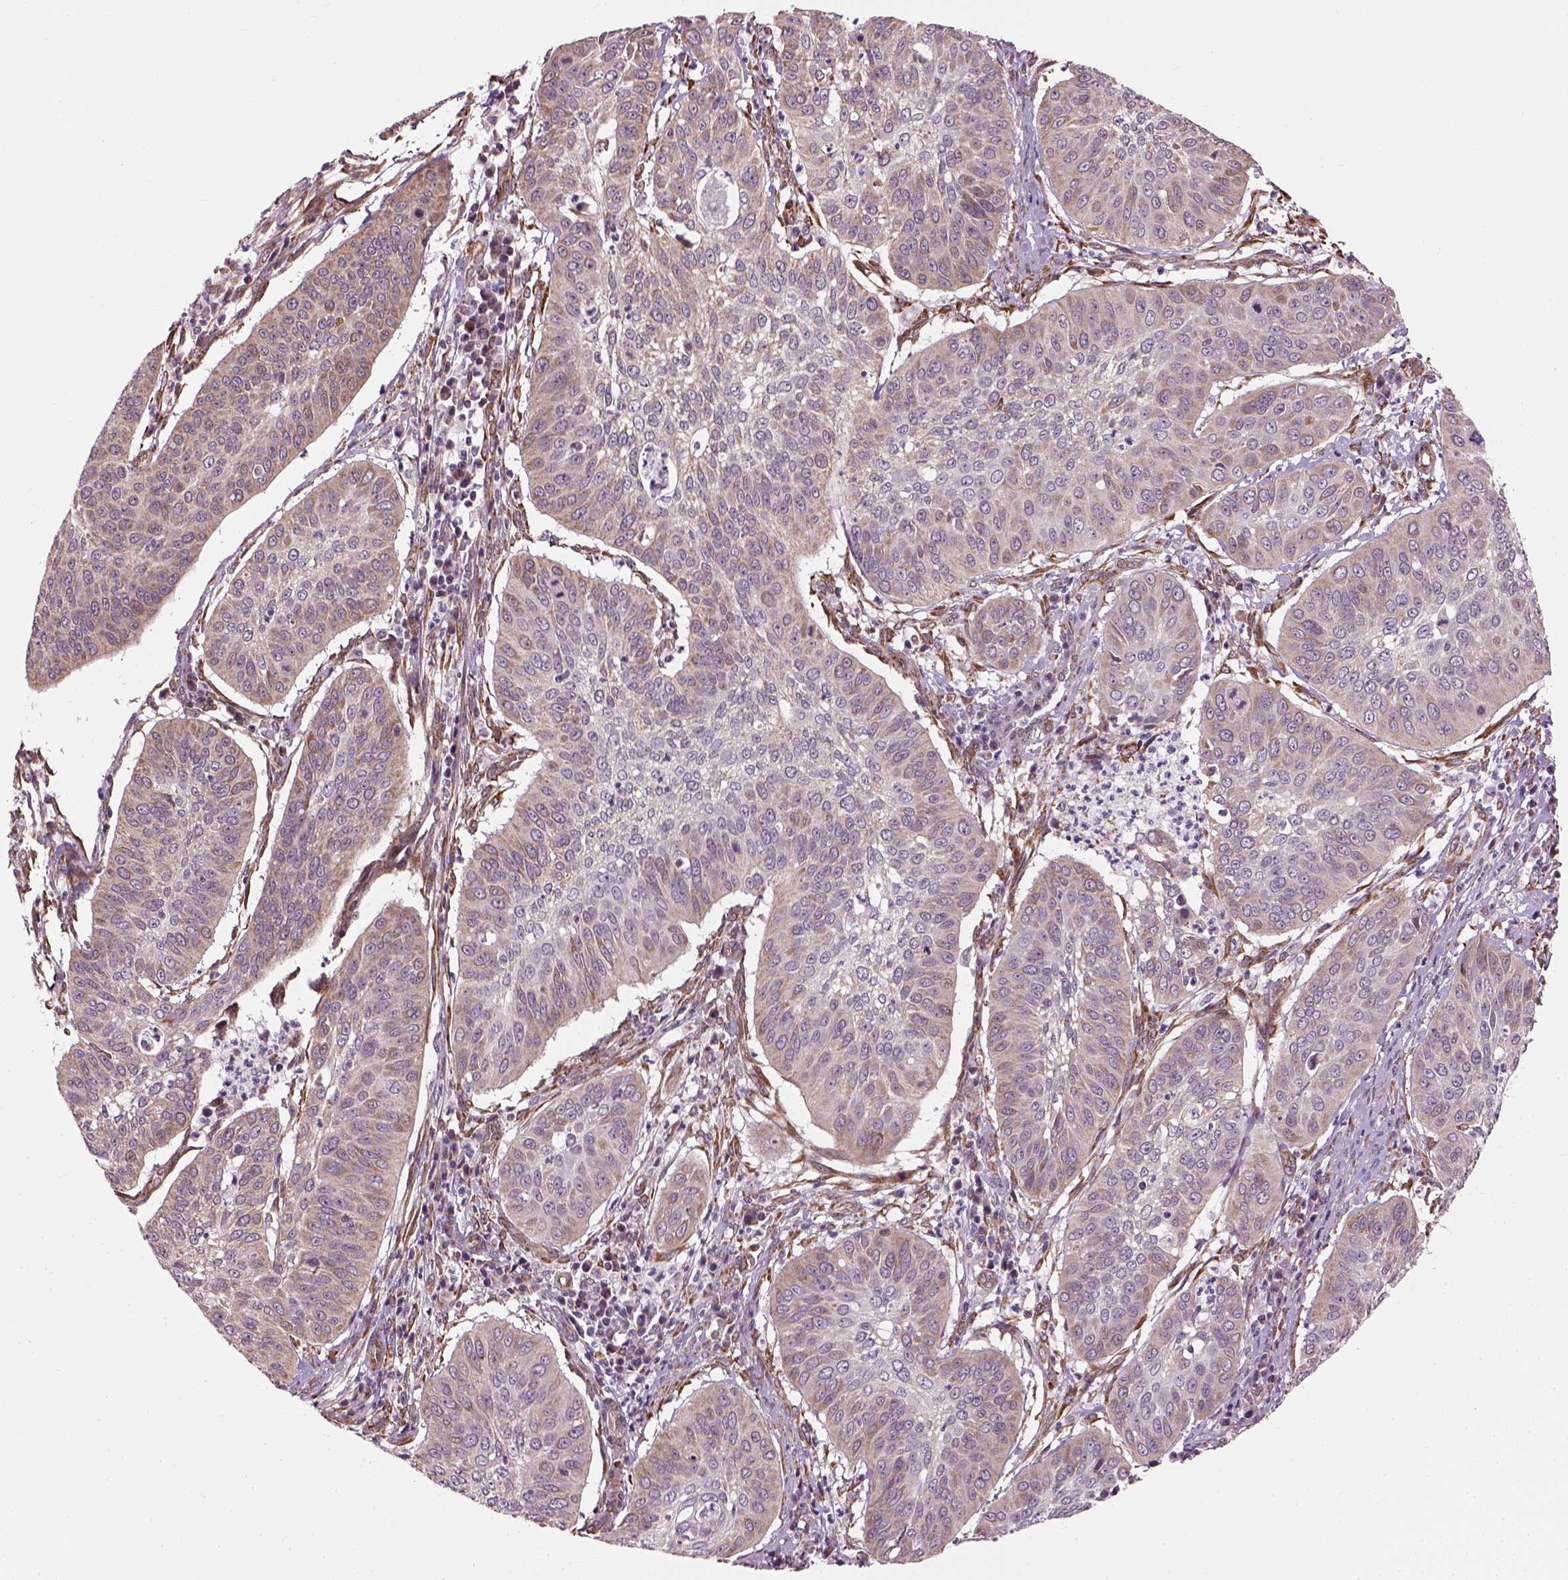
{"staining": {"intensity": "weak", "quantity": "25%-75%", "location": "cytoplasmic/membranous"}, "tissue": "cervical cancer", "cell_type": "Tumor cells", "image_type": "cancer", "snomed": [{"axis": "morphology", "description": "Normal tissue, NOS"}, {"axis": "morphology", "description": "Squamous cell carcinoma, NOS"}, {"axis": "topography", "description": "Cervix"}], "caption": "A high-resolution histopathology image shows immunohistochemistry staining of cervical squamous cell carcinoma, which reveals weak cytoplasmic/membranous positivity in approximately 25%-75% of tumor cells.", "gene": "XK", "patient": {"sex": "female", "age": 39}}